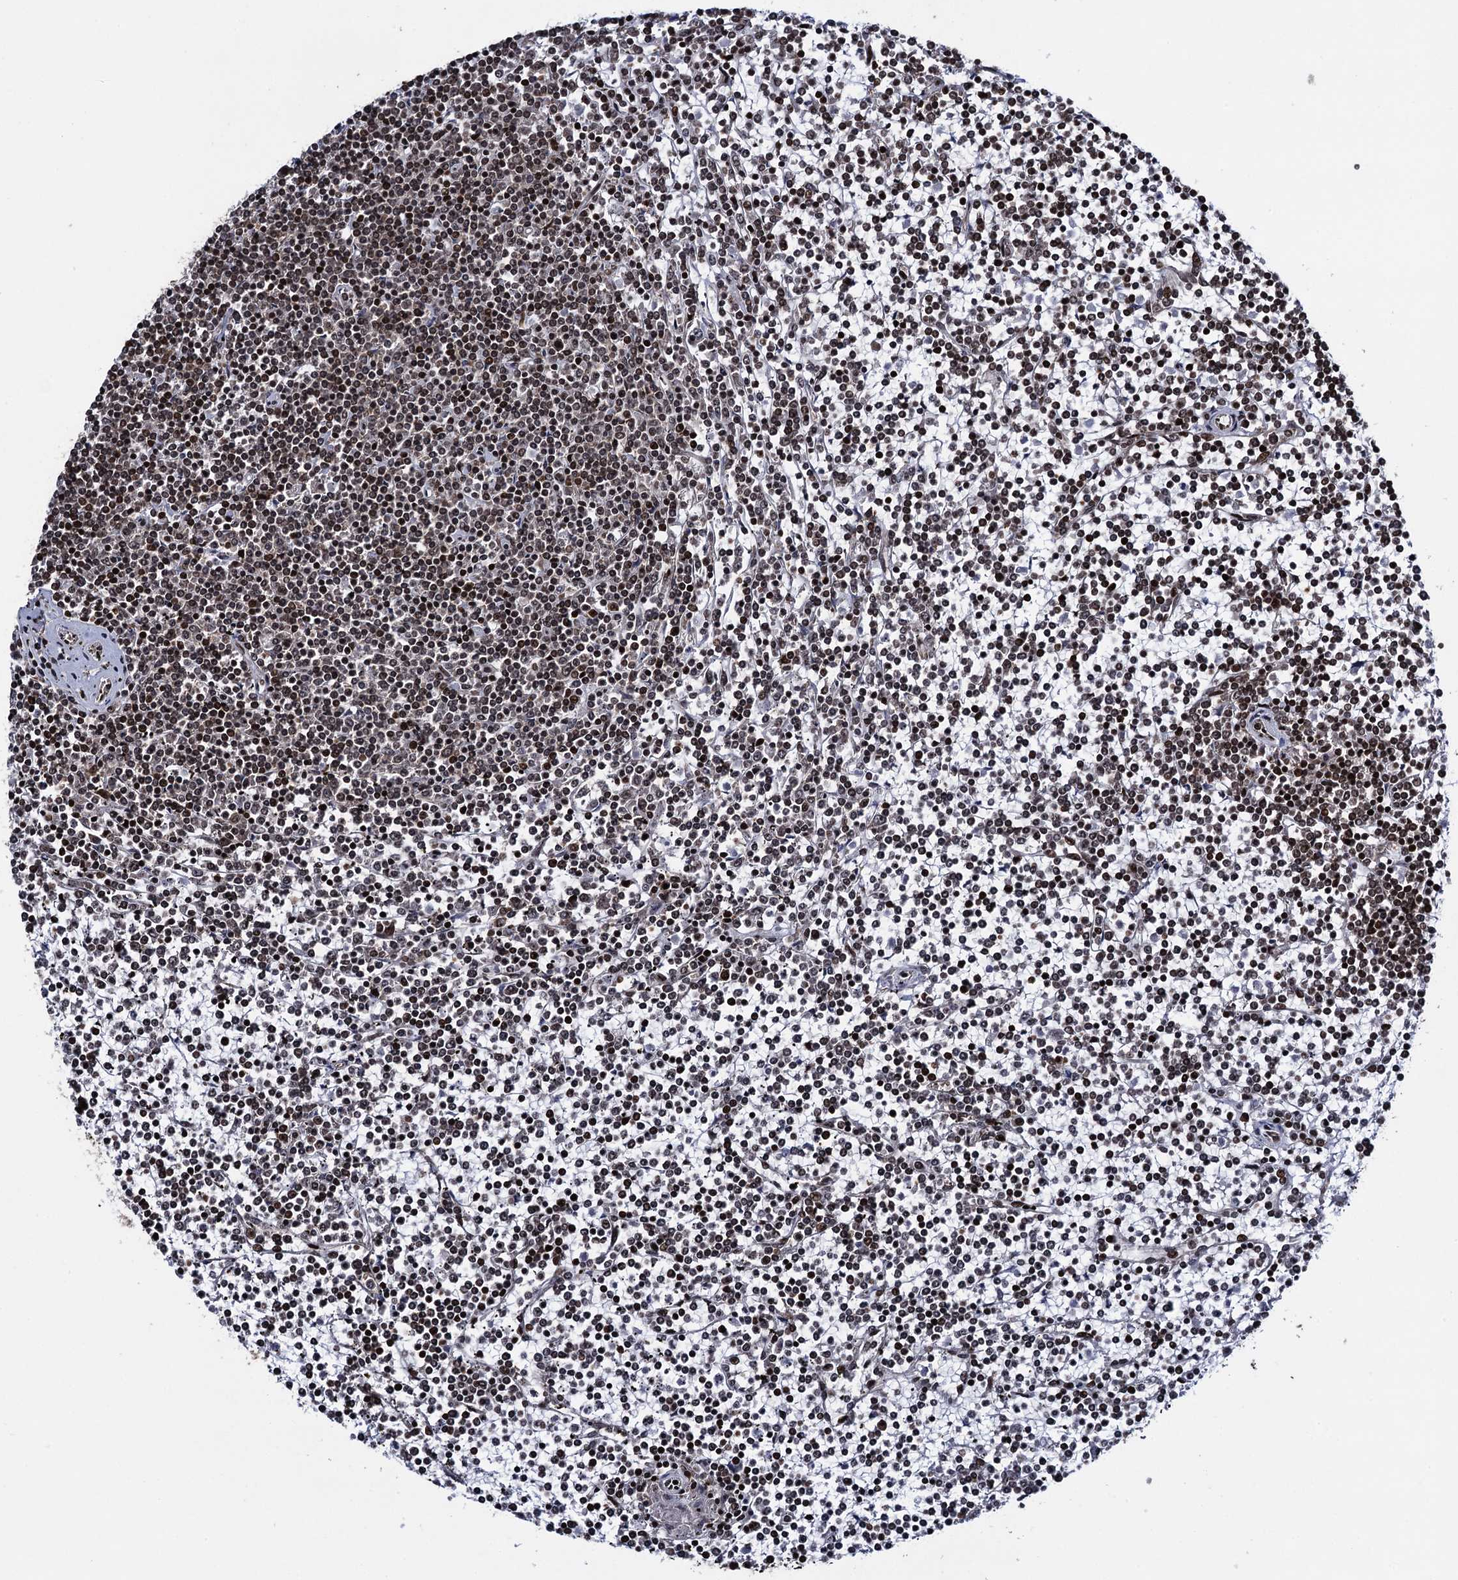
{"staining": {"intensity": "moderate", "quantity": ">75%", "location": "nuclear"}, "tissue": "lymphoma", "cell_type": "Tumor cells", "image_type": "cancer", "snomed": [{"axis": "morphology", "description": "Malignant lymphoma, non-Hodgkin's type, Low grade"}, {"axis": "topography", "description": "Spleen"}], "caption": "Immunohistochemical staining of low-grade malignant lymphoma, non-Hodgkin's type displays moderate nuclear protein expression in approximately >75% of tumor cells. (Stains: DAB (3,3'-diaminobenzidine) in brown, nuclei in blue, Microscopy: brightfield microscopy at high magnification).", "gene": "ZNF169", "patient": {"sex": "female", "age": 19}}